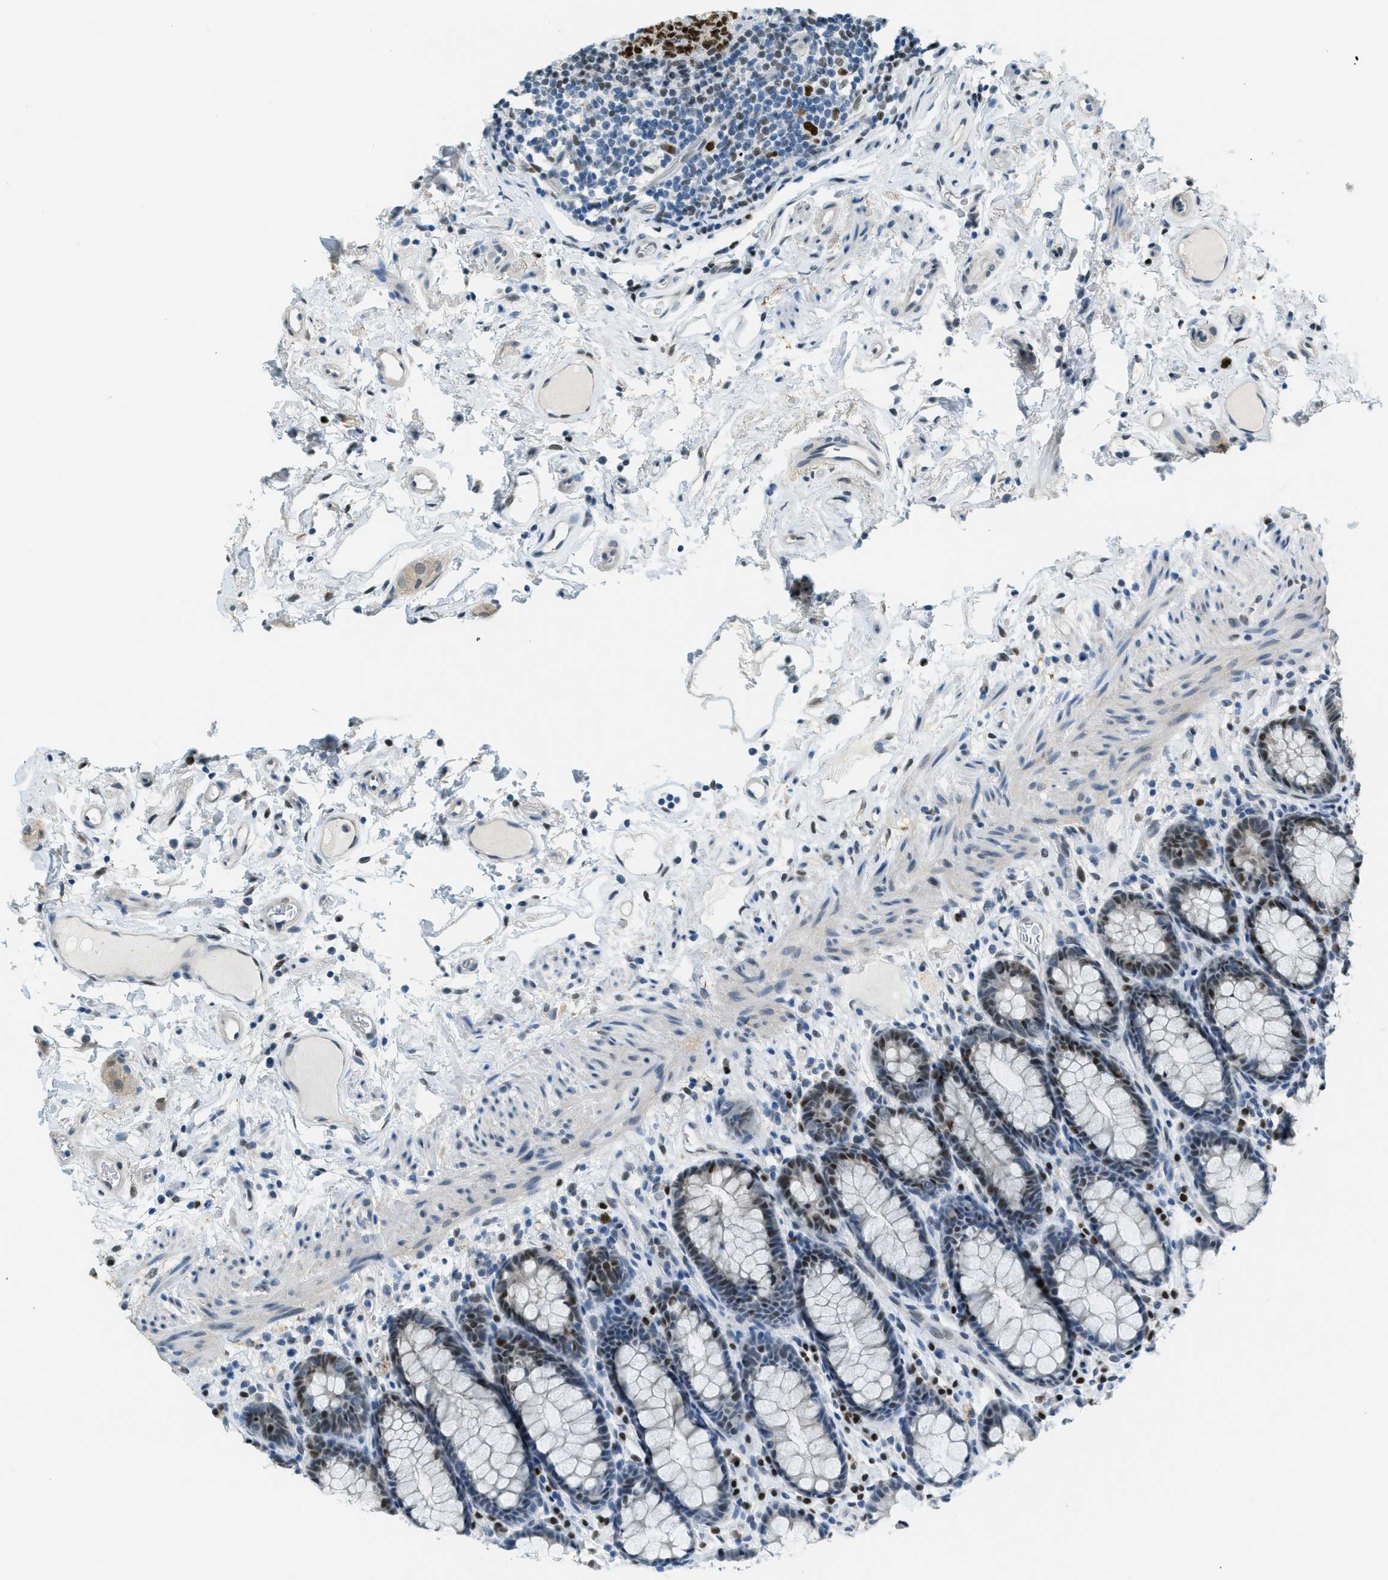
{"staining": {"intensity": "moderate", "quantity": "25%-75%", "location": "cytoplasmic/membranous"}, "tissue": "rectum", "cell_type": "Glandular cells", "image_type": "normal", "snomed": [{"axis": "morphology", "description": "Normal tissue, NOS"}, {"axis": "topography", "description": "Rectum"}], "caption": "Benign rectum was stained to show a protein in brown. There is medium levels of moderate cytoplasmic/membranous positivity in about 25%-75% of glandular cells.", "gene": "TCF3", "patient": {"sex": "male", "age": 92}}